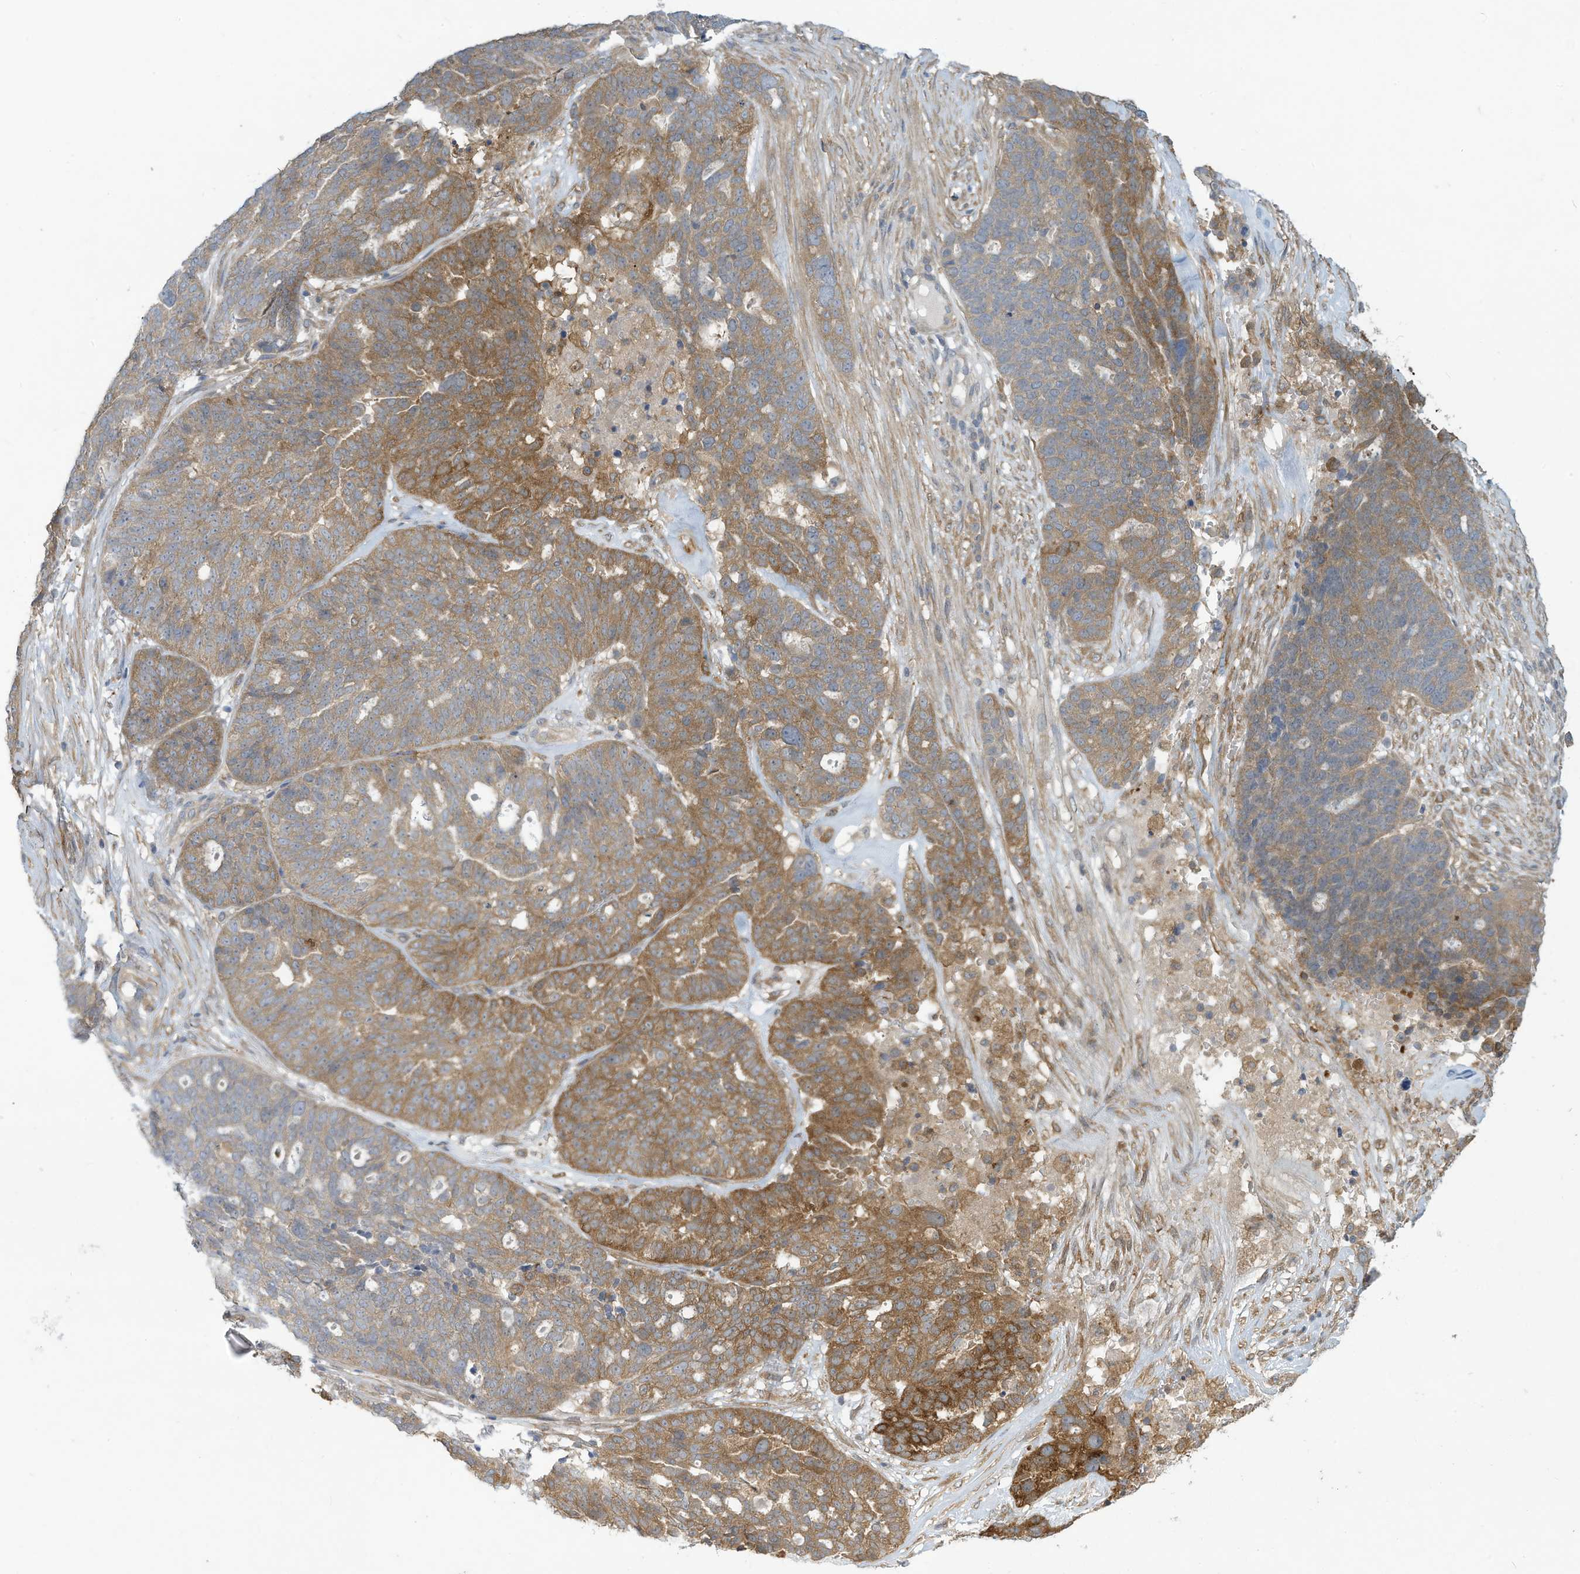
{"staining": {"intensity": "moderate", "quantity": ">75%", "location": "cytoplasmic/membranous"}, "tissue": "ovarian cancer", "cell_type": "Tumor cells", "image_type": "cancer", "snomed": [{"axis": "morphology", "description": "Cystadenocarcinoma, serous, NOS"}, {"axis": "topography", "description": "Ovary"}], "caption": "An image showing moderate cytoplasmic/membranous positivity in approximately >75% of tumor cells in ovarian cancer, as visualized by brown immunohistochemical staining.", "gene": "ADI1", "patient": {"sex": "female", "age": 59}}